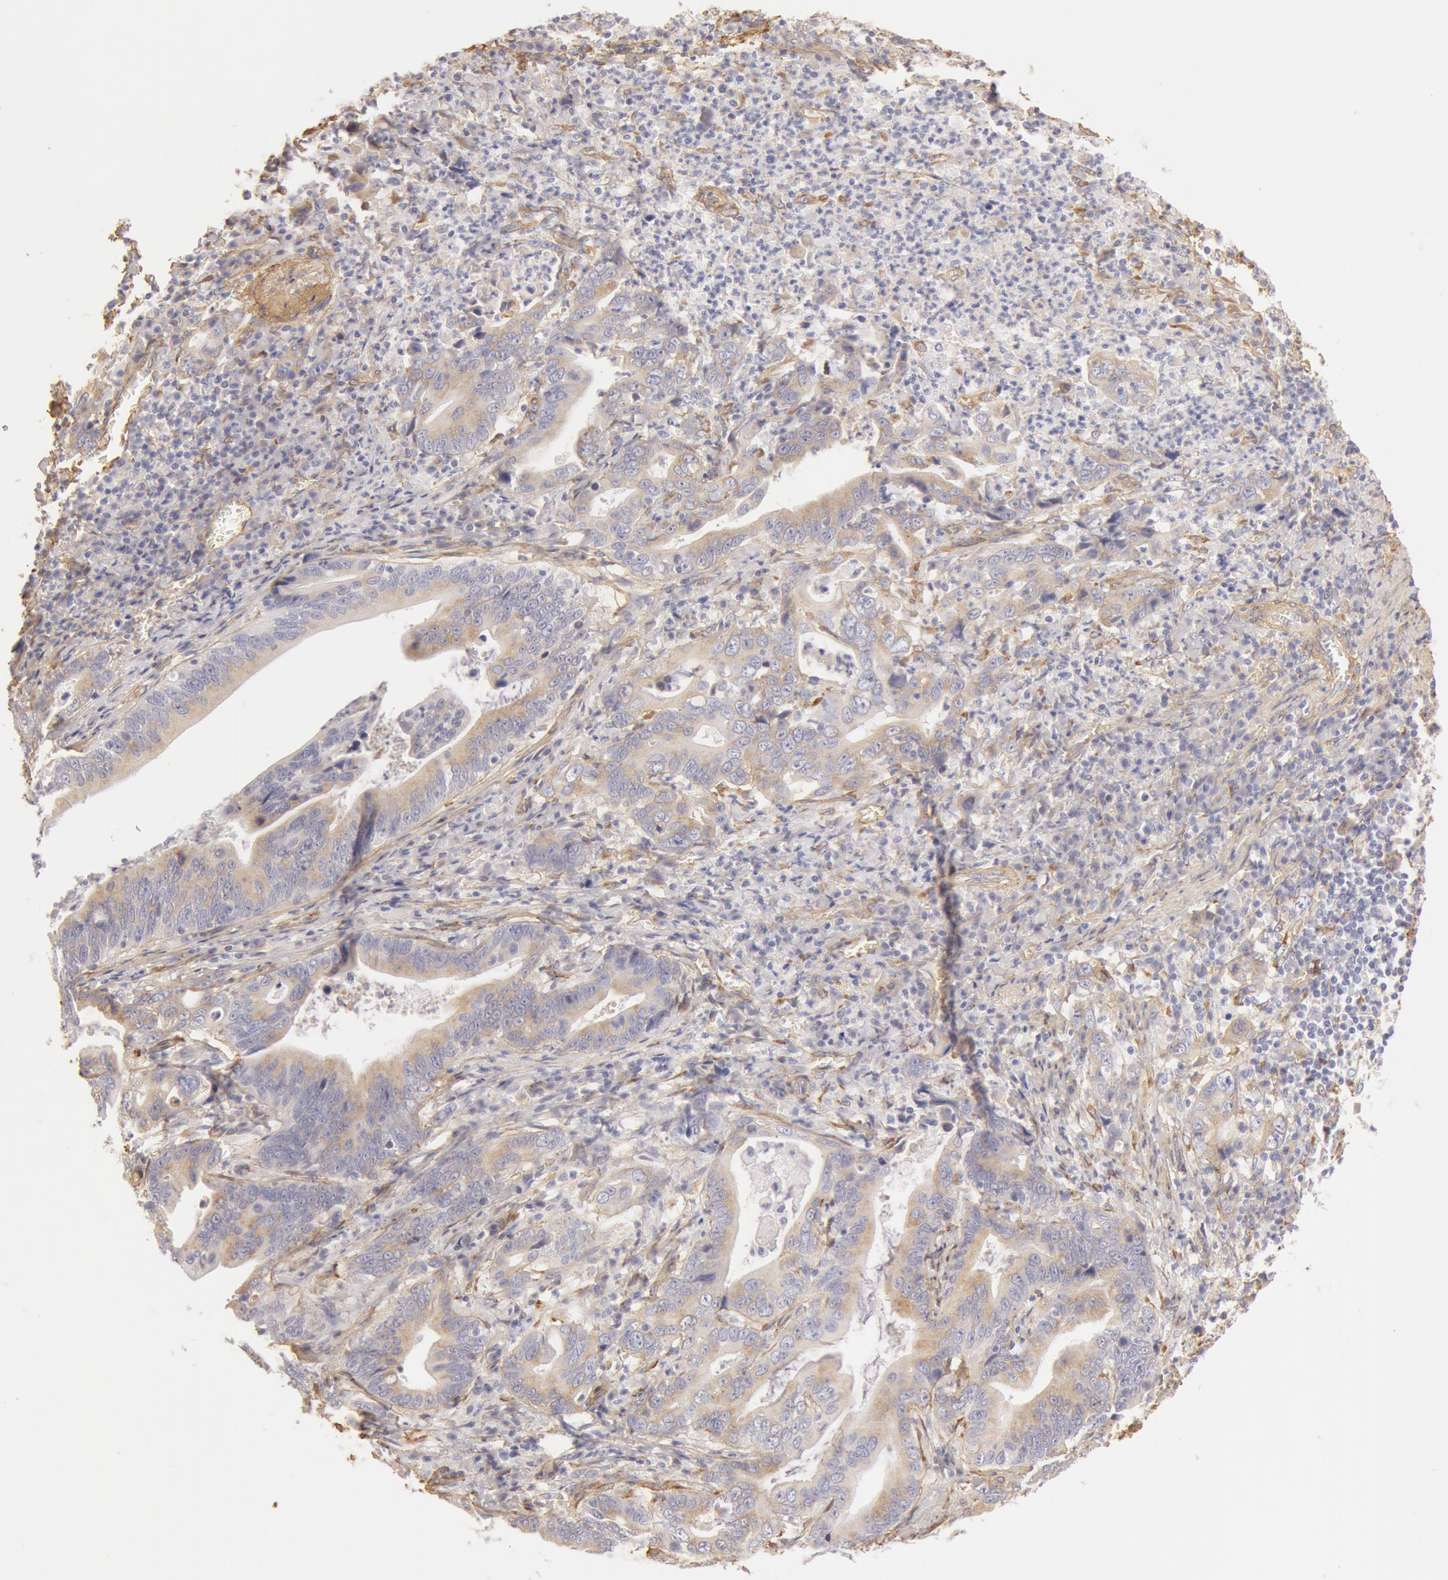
{"staining": {"intensity": "negative", "quantity": "none", "location": "none"}, "tissue": "stomach cancer", "cell_type": "Tumor cells", "image_type": "cancer", "snomed": [{"axis": "morphology", "description": "Adenocarcinoma, NOS"}, {"axis": "topography", "description": "Stomach, upper"}], "caption": "This is a micrograph of immunohistochemistry staining of stomach adenocarcinoma, which shows no expression in tumor cells.", "gene": "COL4A1", "patient": {"sex": "male", "age": 63}}